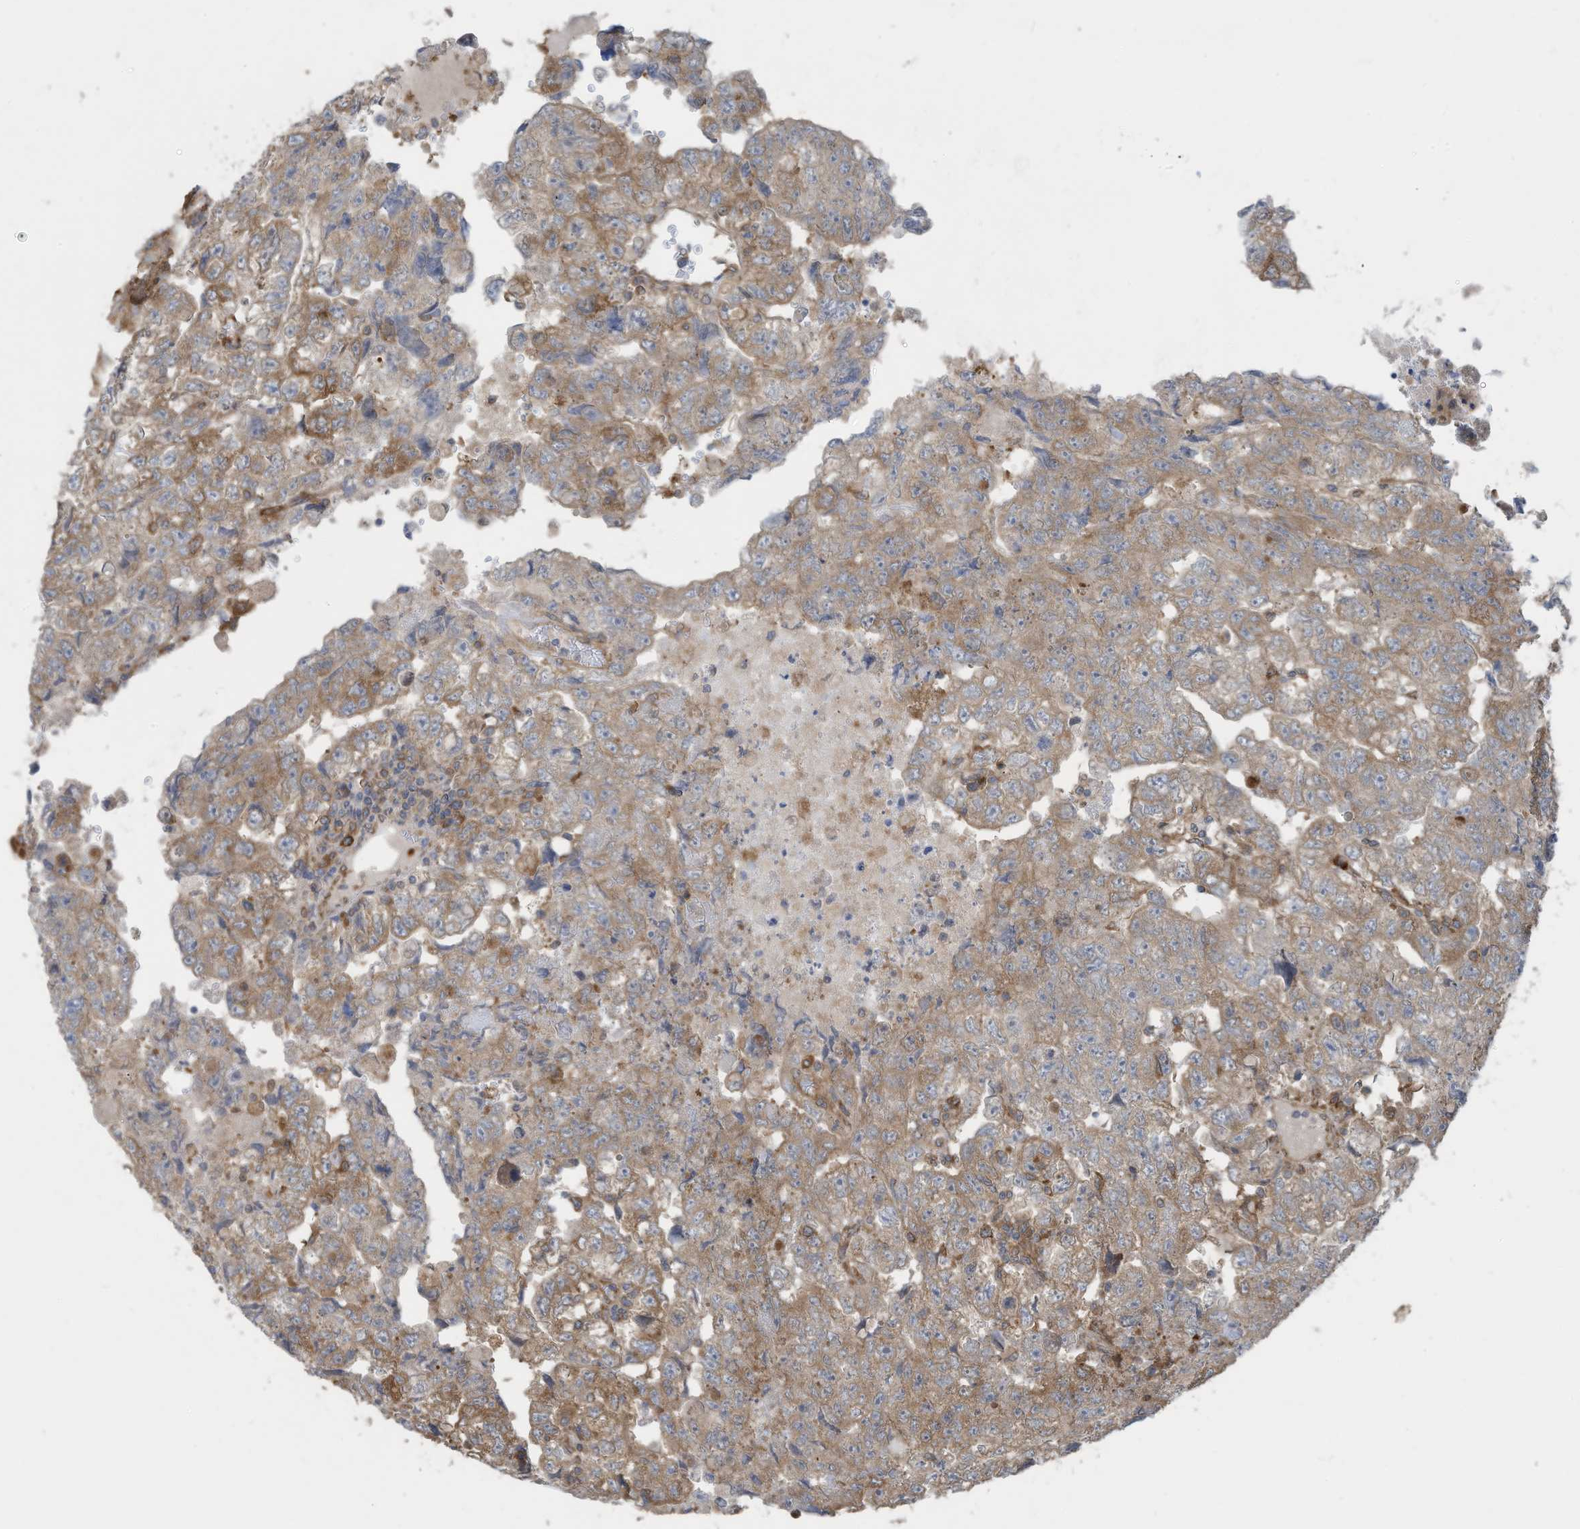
{"staining": {"intensity": "weak", "quantity": "25%-75%", "location": "cytoplasmic/membranous"}, "tissue": "testis cancer", "cell_type": "Tumor cells", "image_type": "cancer", "snomed": [{"axis": "morphology", "description": "Carcinoma, Embryonal, NOS"}, {"axis": "topography", "description": "Testis"}], "caption": "Testis embryonal carcinoma was stained to show a protein in brown. There is low levels of weak cytoplasmic/membranous positivity in approximately 25%-75% of tumor cells. The staining was performed using DAB to visualize the protein expression in brown, while the nuclei were stained in blue with hematoxylin (Magnification: 20x).", "gene": "USE1", "patient": {"sex": "male", "age": 36}}